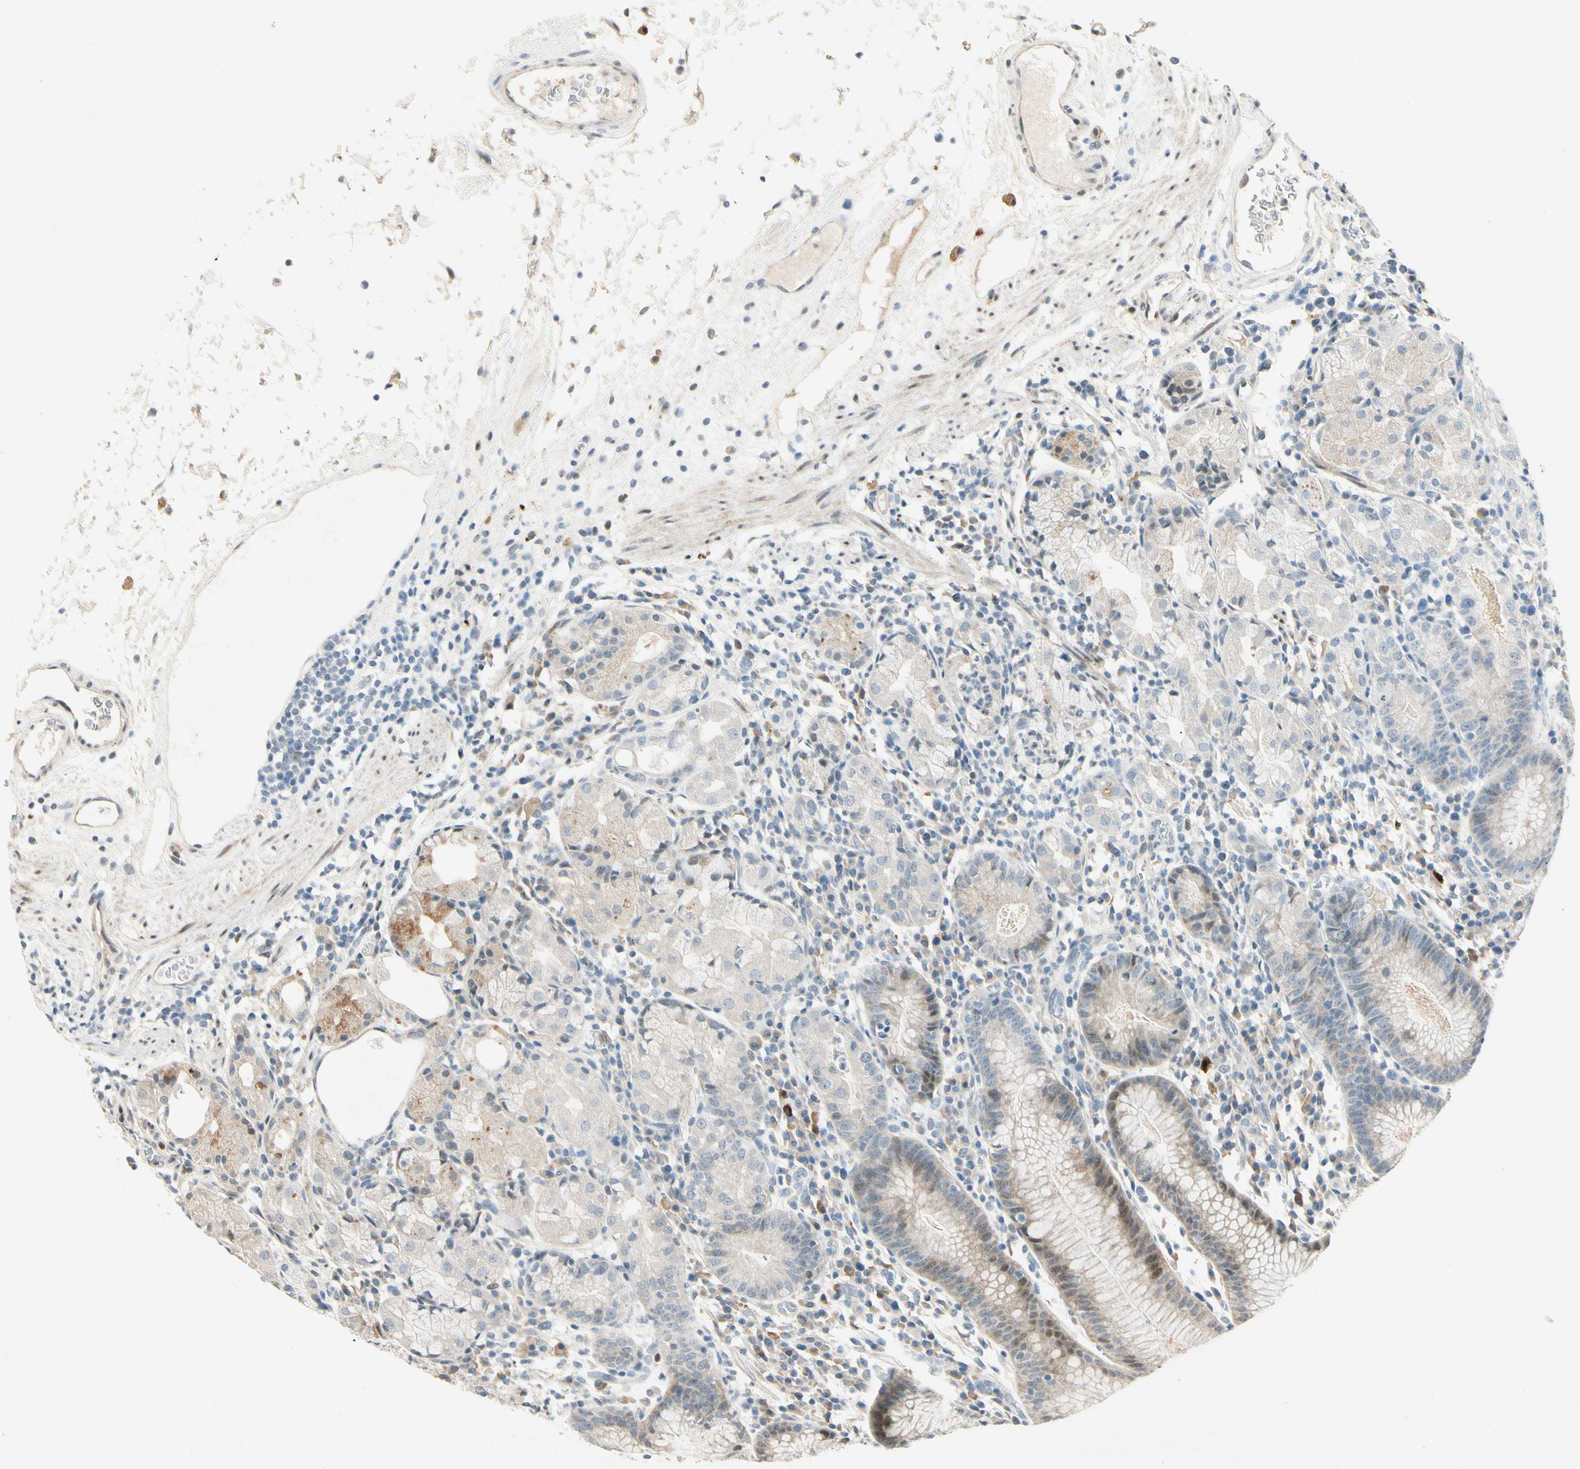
{"staining": {"intensity": "moderate", "quantity": "25%-75%", "location": "cytoplasmic/membranous,nuclear"}, "tissue": "stomach", "cell_type": "Glandular cells", "image_type": "normal", "snomed": [{"axis": "morphology", "description": "Normal tissue, NOS"}, {"axis": "topography", "description": "Stomach"}, {"axis": "topography", "description": "Stomach, lower"}], "caption": "Glandular cells demonstrate moderate cytoplasmic/membranous,nuclear staining in approximately 25%-75% of cells in benign stomach. (Stains: DAB (3,3'-diaminobenzidine) in brown, nuclei in blue, Microscopy: brightfield microscopy at high magnification).", "gene": "HSPA1B", "patient": {"sex": "female", "age": 75}}